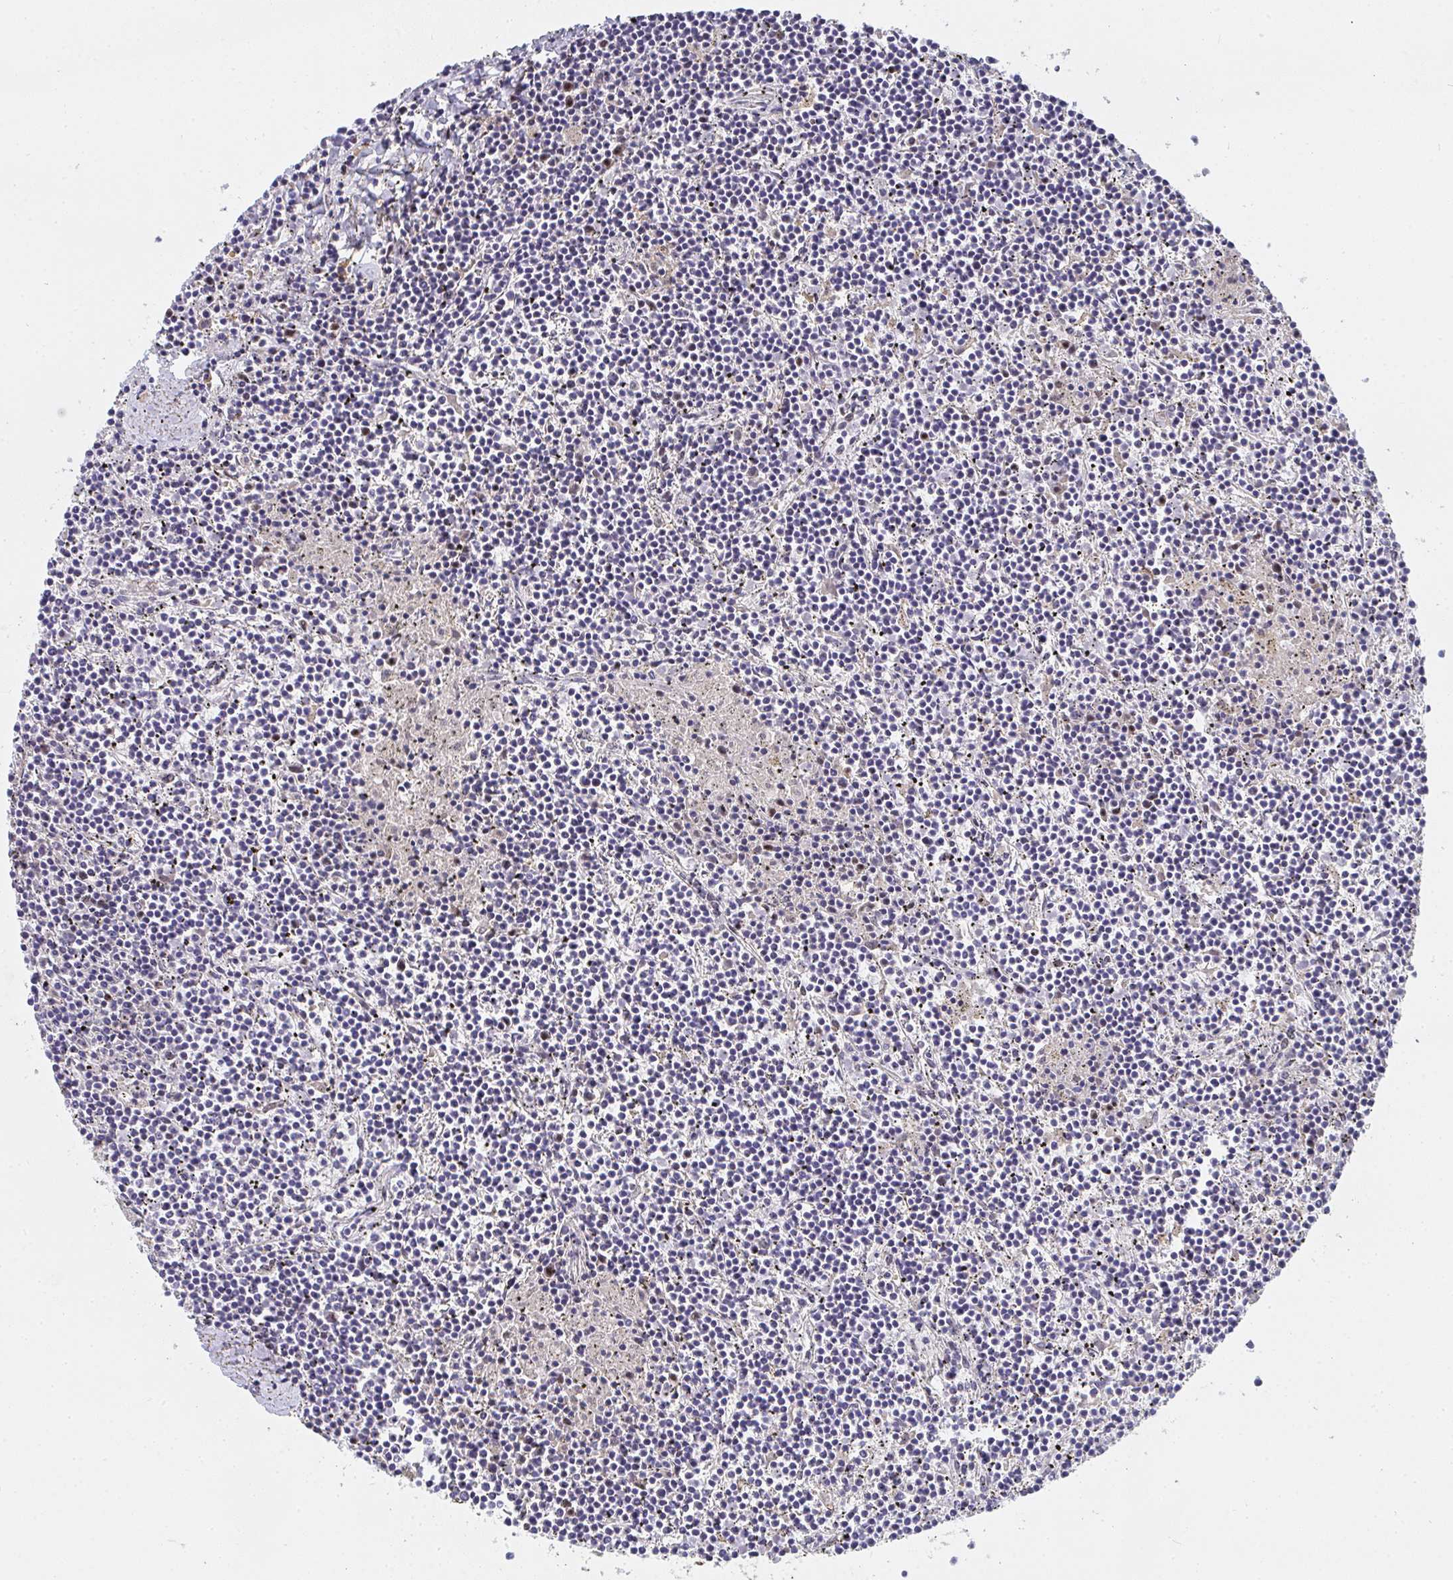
{"staining": {"intensity": "negative", "quantity": "none", "location": "none"}, "tissue": "lymphoma", "cell_type": "Tumor cells", "image_type": "cancer", "snomed": [{"axis": "morphology", "description": "Malignant lymphoma, non-Hodgkin's type, Low grade"}, {"axis": "topography", "description": "Spleen"}], "caption": "This is an immunohistochemistry histopathology image of human malignant lymphoma, non-Hodgkin's type (low-grade). There is no expression in tumor cells.", "gene": "ZIC3", "patient": {"sex": "female", "age": 19}}